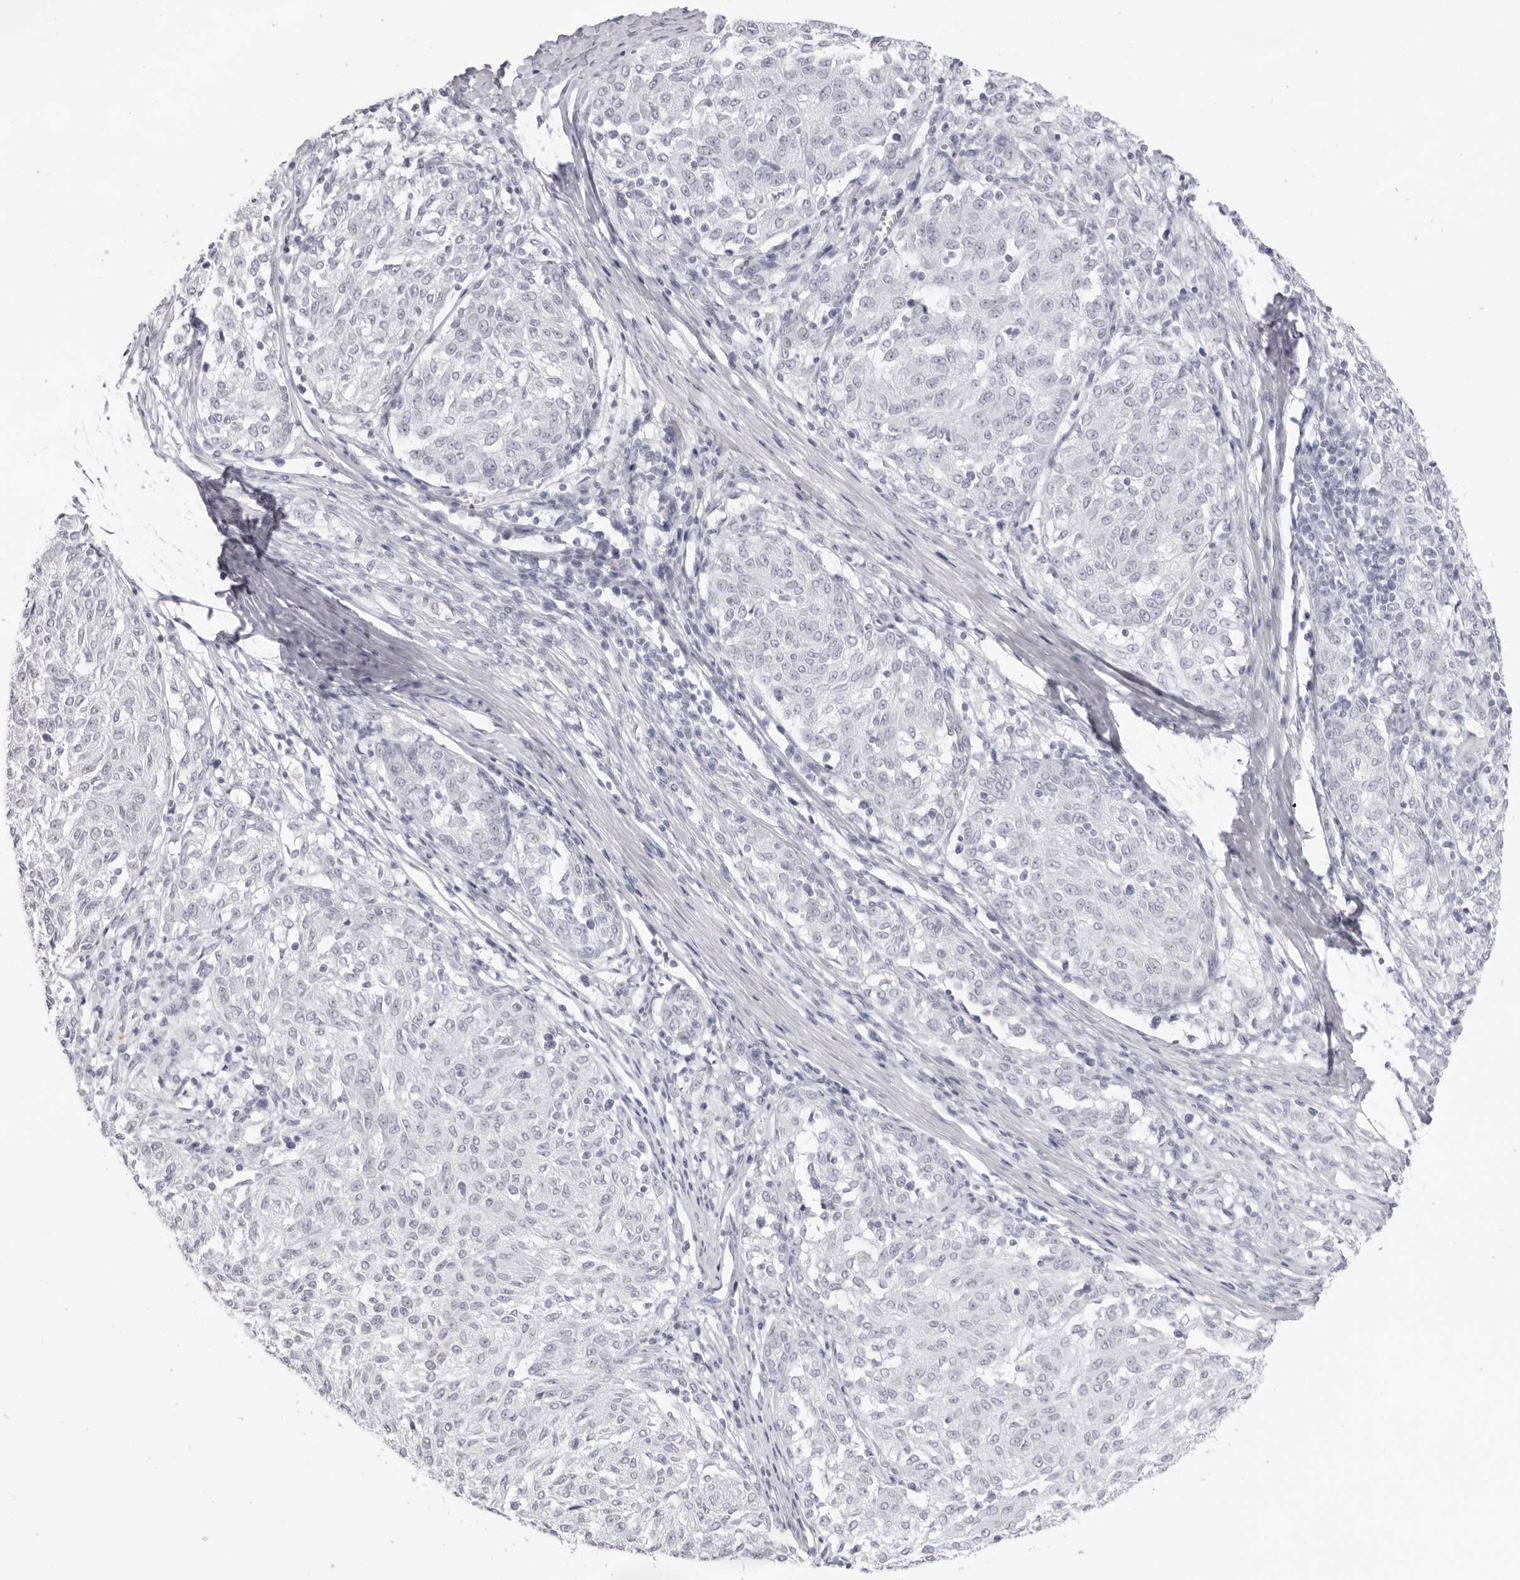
{"staining": {"intensity": "negative", "quantity": "none", "location": "none"}, "tissue": "melanoma", "cell_type": "Tumor cells", "image_type": "cancer", "snomed": [{"axis": "morphology", "description": "Malignant melanoma, NOS"}, {"axis": "topography", "description": "Skin"}], "caption": "An image of human melanoma is negative for staining in tumor cells.", "gene": "KLK12", "patient": {"sex": "female", "age": 72}}